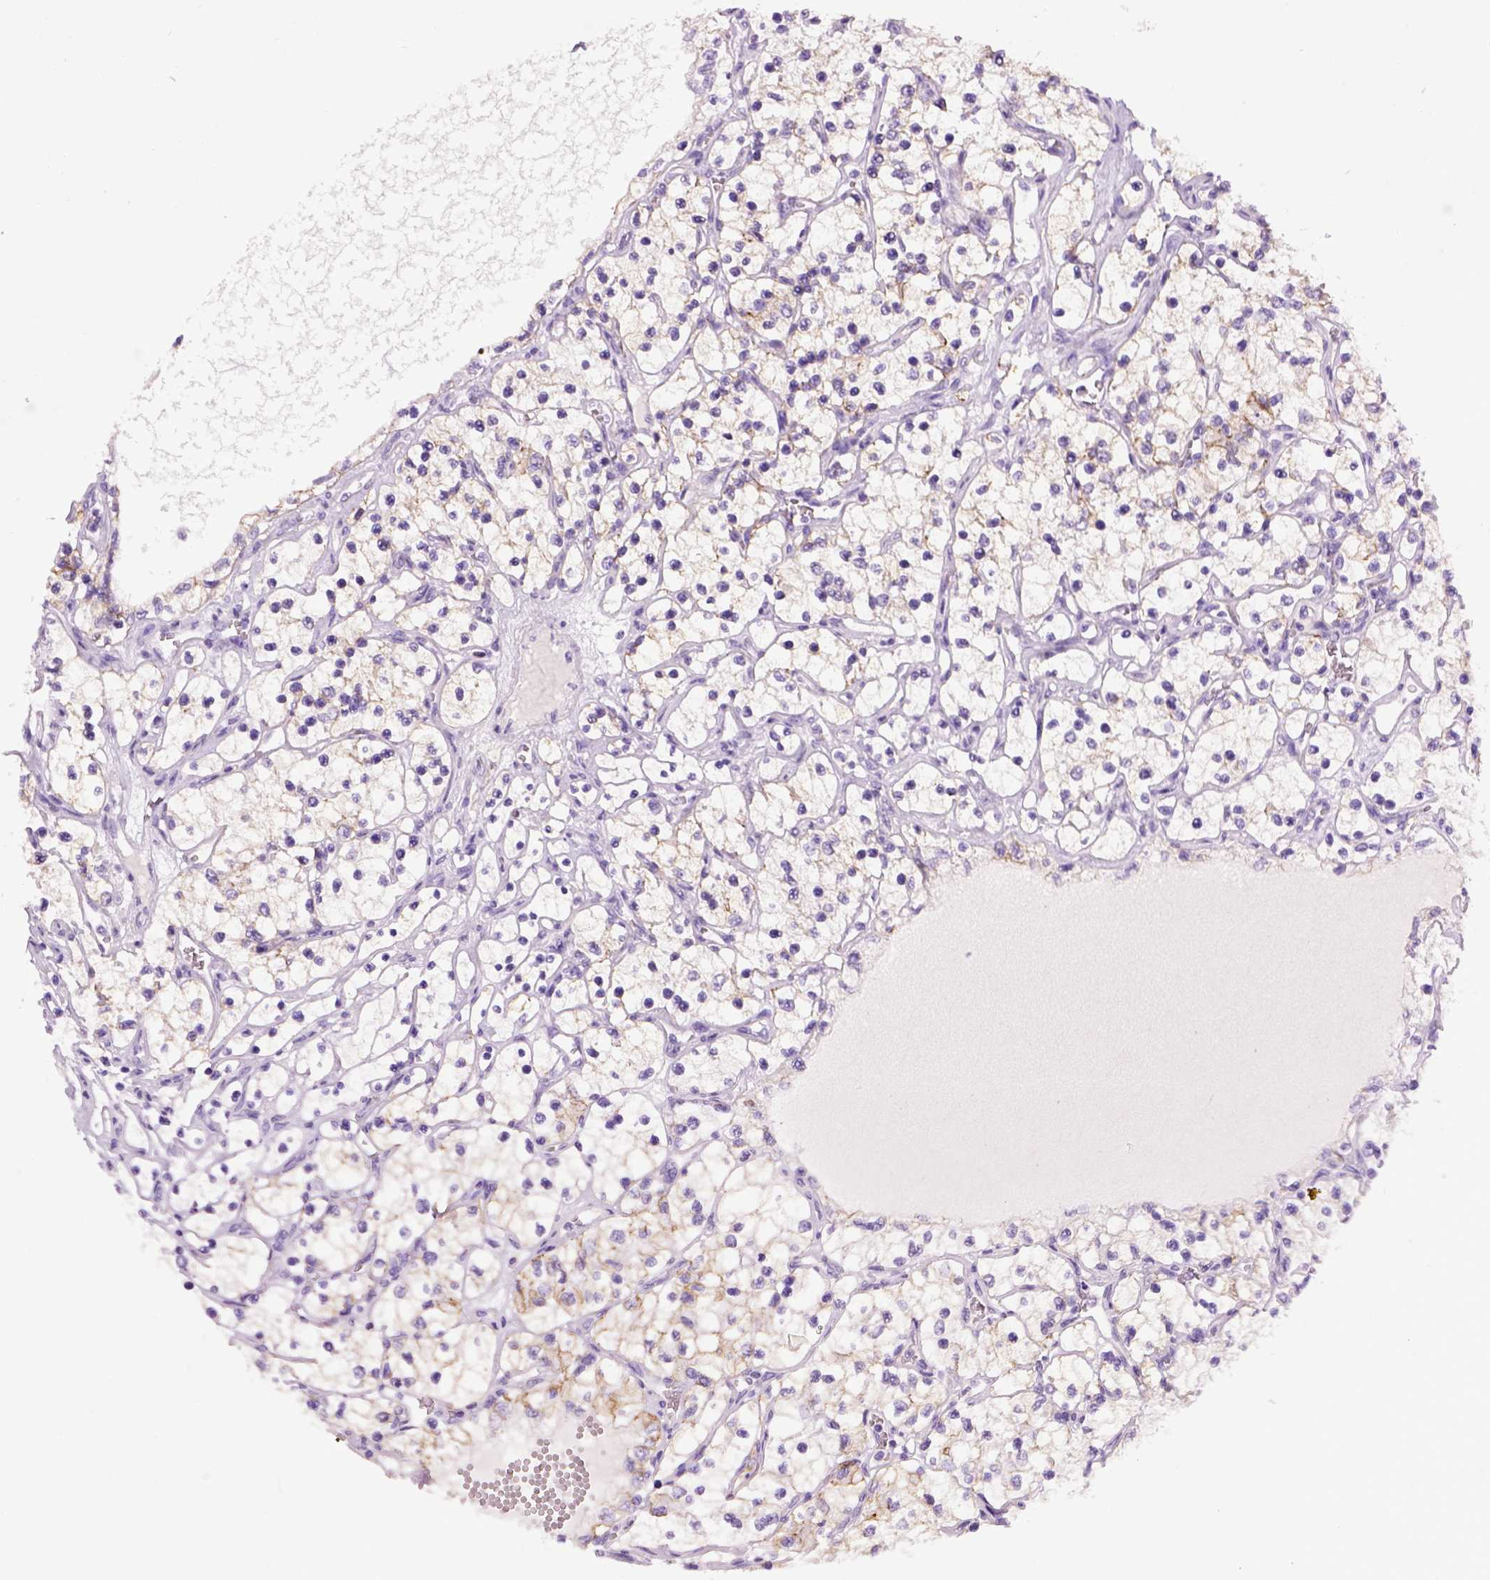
{"staining": {"intensity": "weak", "quantity": ">75%", "location": "cytoplasmic/membranous"}, "tissue": "renal cancer", "cell_type": "Tumor cells", "image_type": "cancer", "snomed": [{"axis": "morphology", "description": "Adenocarcinoma, NOS"}, {"axis": "topography", "description": "Kidney"}], "caption": "Human renal cancer (adenocarcinoma) stained with a brown dye displays weak cytoplasmic/membranous positive staining in about >75% of tumor cells.", "gene": "CDH1", "patient": {"sex": "female", "age": 69}}